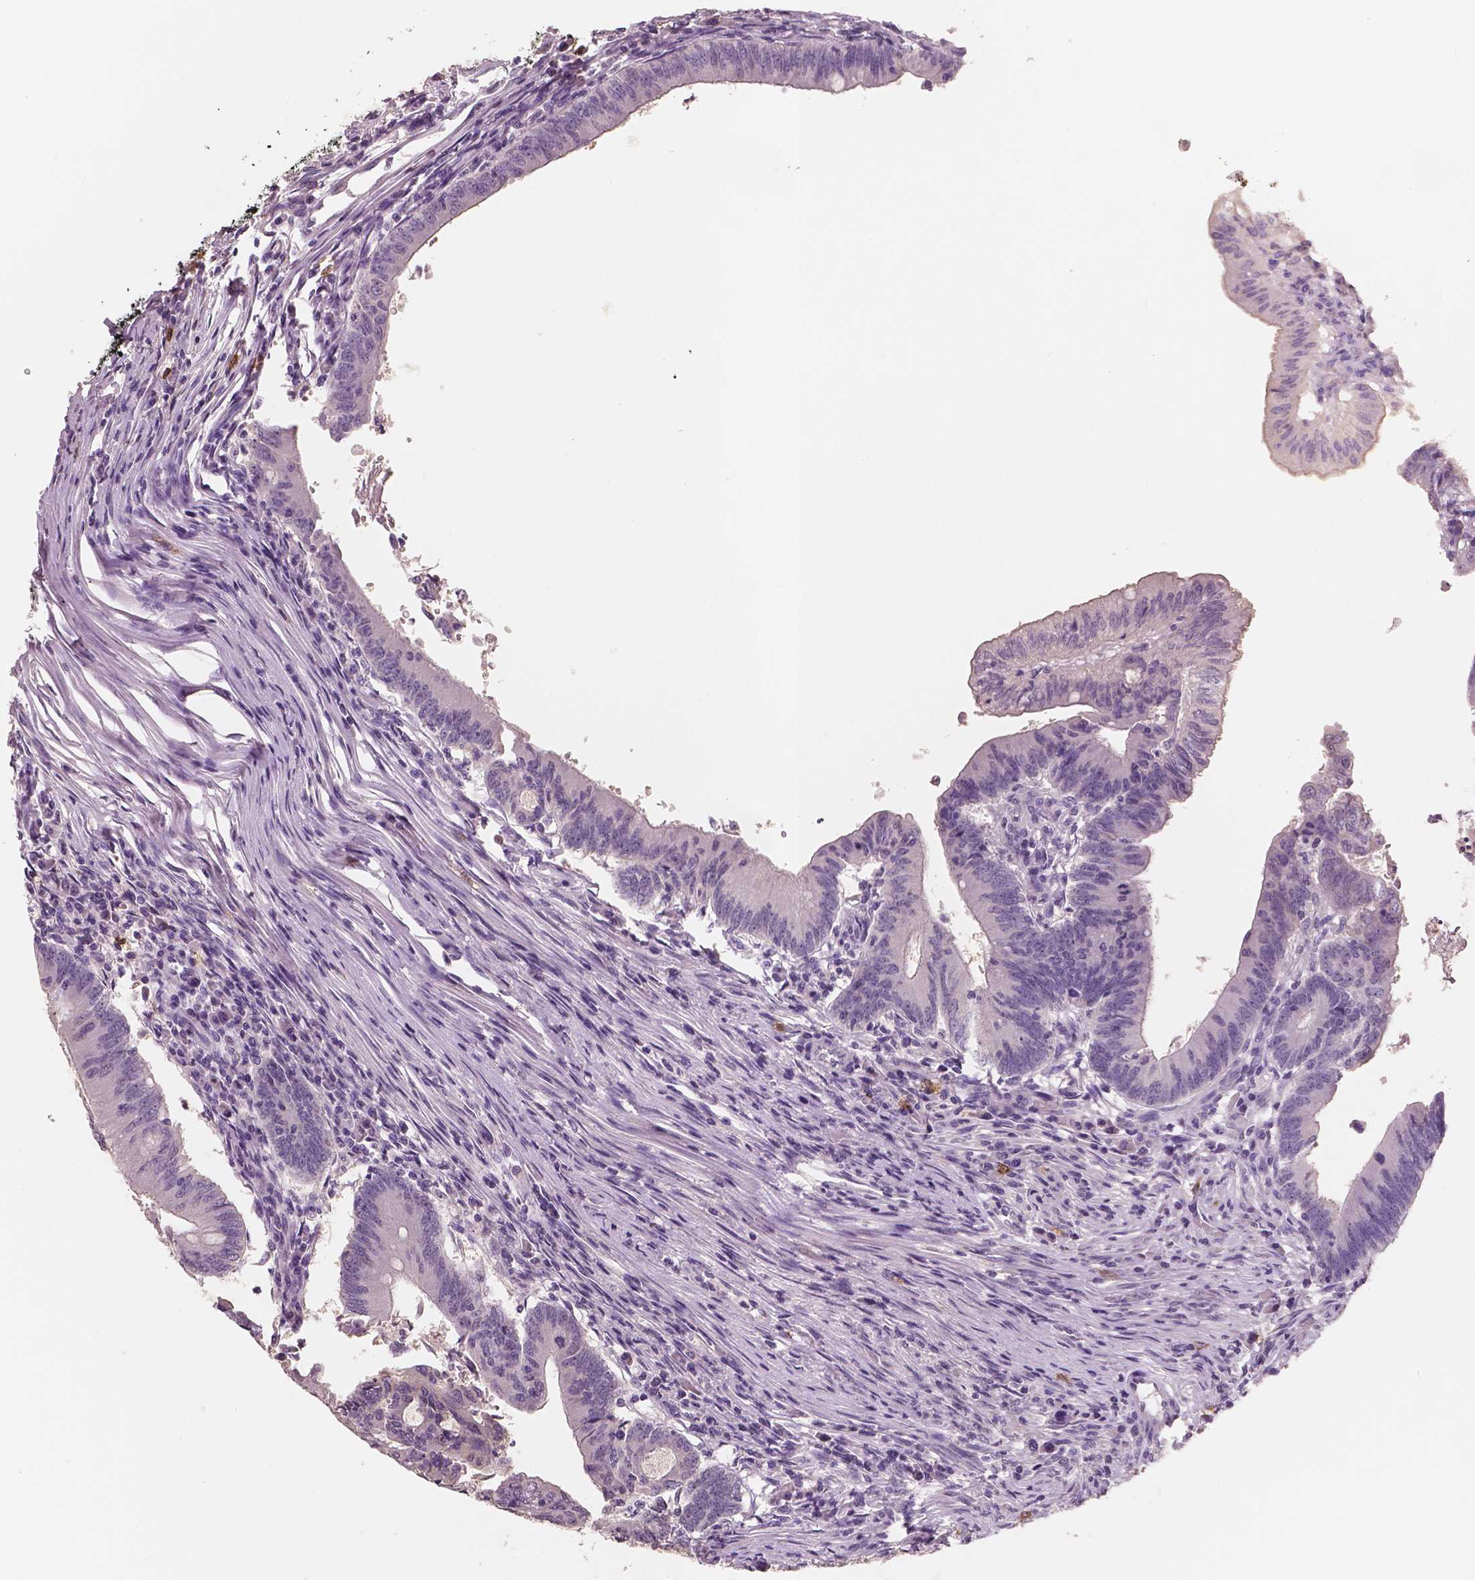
{"staining": {"intensity": "negative", "quantity": "none", "location": "none"}, "tissue": "colorectal cancer", "cell_type": "Tumor cells", "image_type": "cancer", "snomed": [{"axis": "morphology", "description": "Adenocarcinoma, NOS"}, {"axis": "topography", "description": "Colon"}], "caption": "The image reveals no staining of tumor cells in adenocarcinoma (colorectal).", "gene": "KIT", "patient": {"sex": "female", "age": 70}}